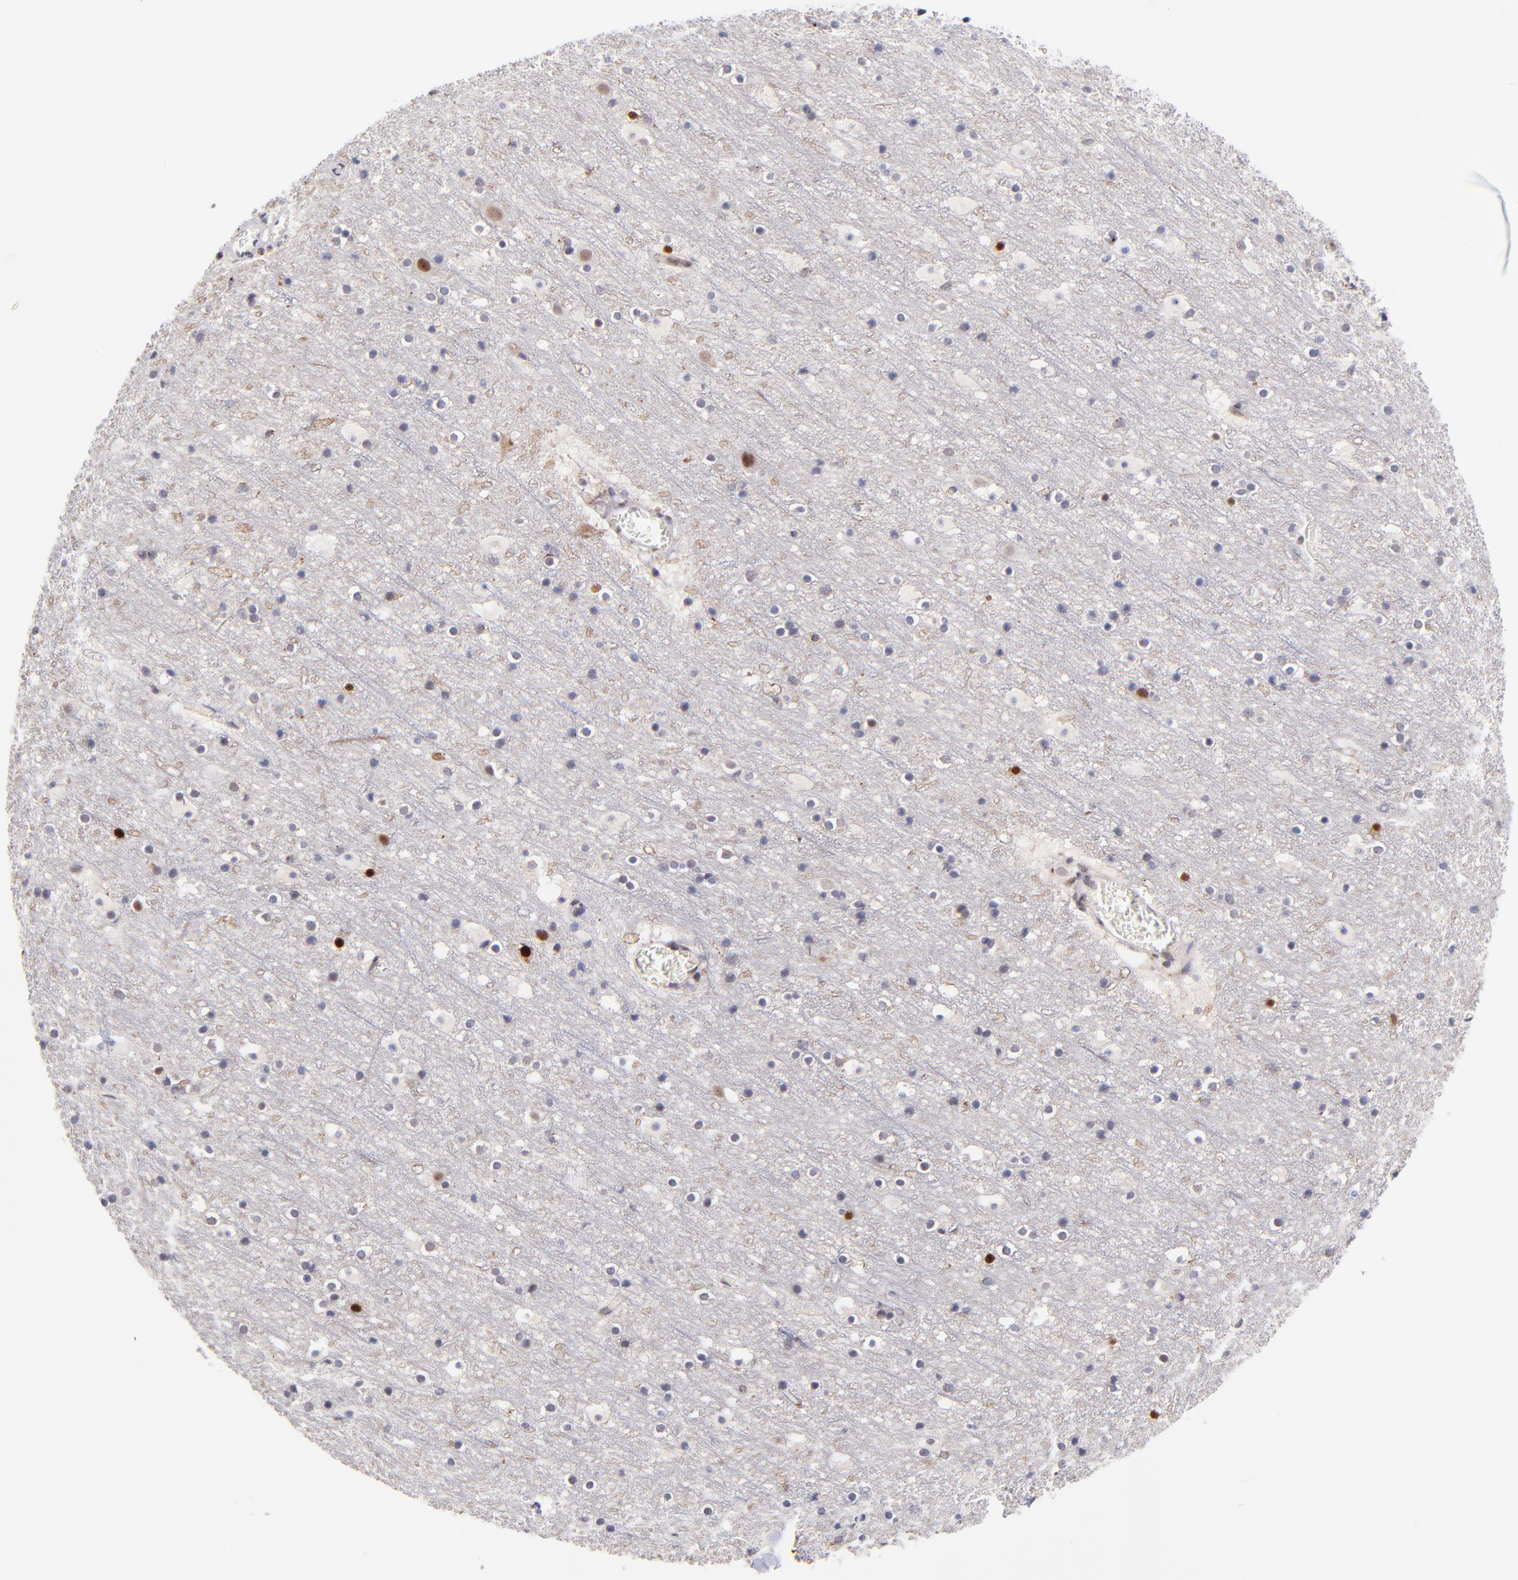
{"staining": {"intensity": "negative", "quantity": "none", "location": "none"}, "tissue": "cerebral cortex", "cell_type": "Endothelial cells", "image_type": "normal", "snomed": [{"axis": "morphology", "description": "Normal tissue, NOS"}, {"axis": "topography", "description": "Cerebral cortex"}], "caption": "Benign cerebral cortex was stained to show a protein in brown. There is no significant staining in endothelial cells. (DAB immunohistochemistry, high magnification).", "gene": "SOX6", "patient": {"sex": "male", "age": 45}}